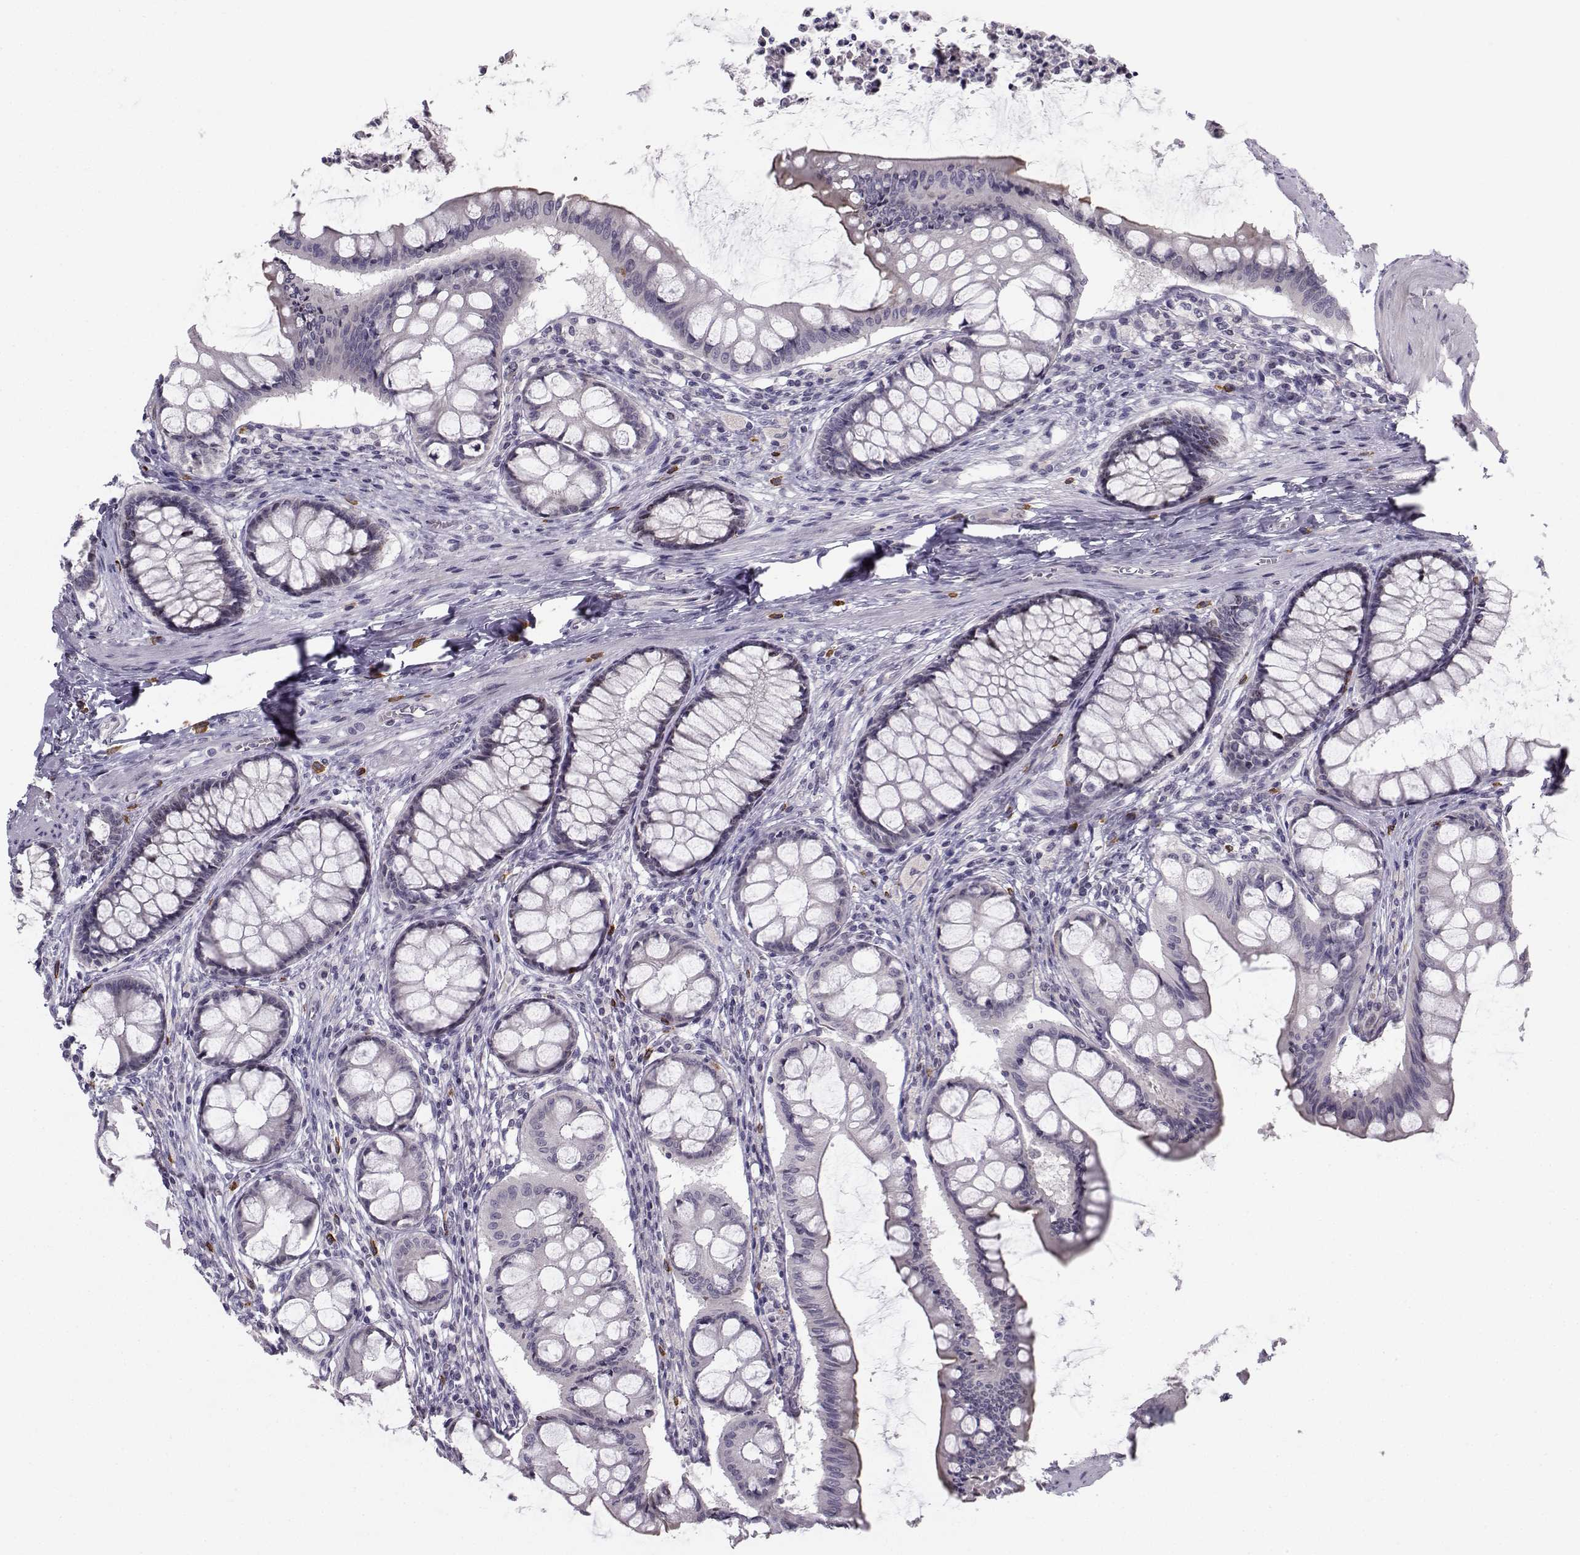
{"staining": {"intensity": "negative", "quantity": "none", "location": "none"}, "tissue": "colon", "cell_type": "Endothelial cells", "image_type": "normal", "snomed": [{"axis": "morphology", "description": "Normal tissue, NOS"}, {"axis": "topography", "description": "Colon"}], "caption": "A micrograph of colon stained for a protein demonstrates no brown staining in endothelial cells. (Stains: DAB (3,3'-diaminobenzidine) immunohistochemistry with hematoxylin counter stain, Microscopy: brightfield microscopy at high magnification).", "gene": "LRP8", "patient": {"sex": "female", "age": 65}}